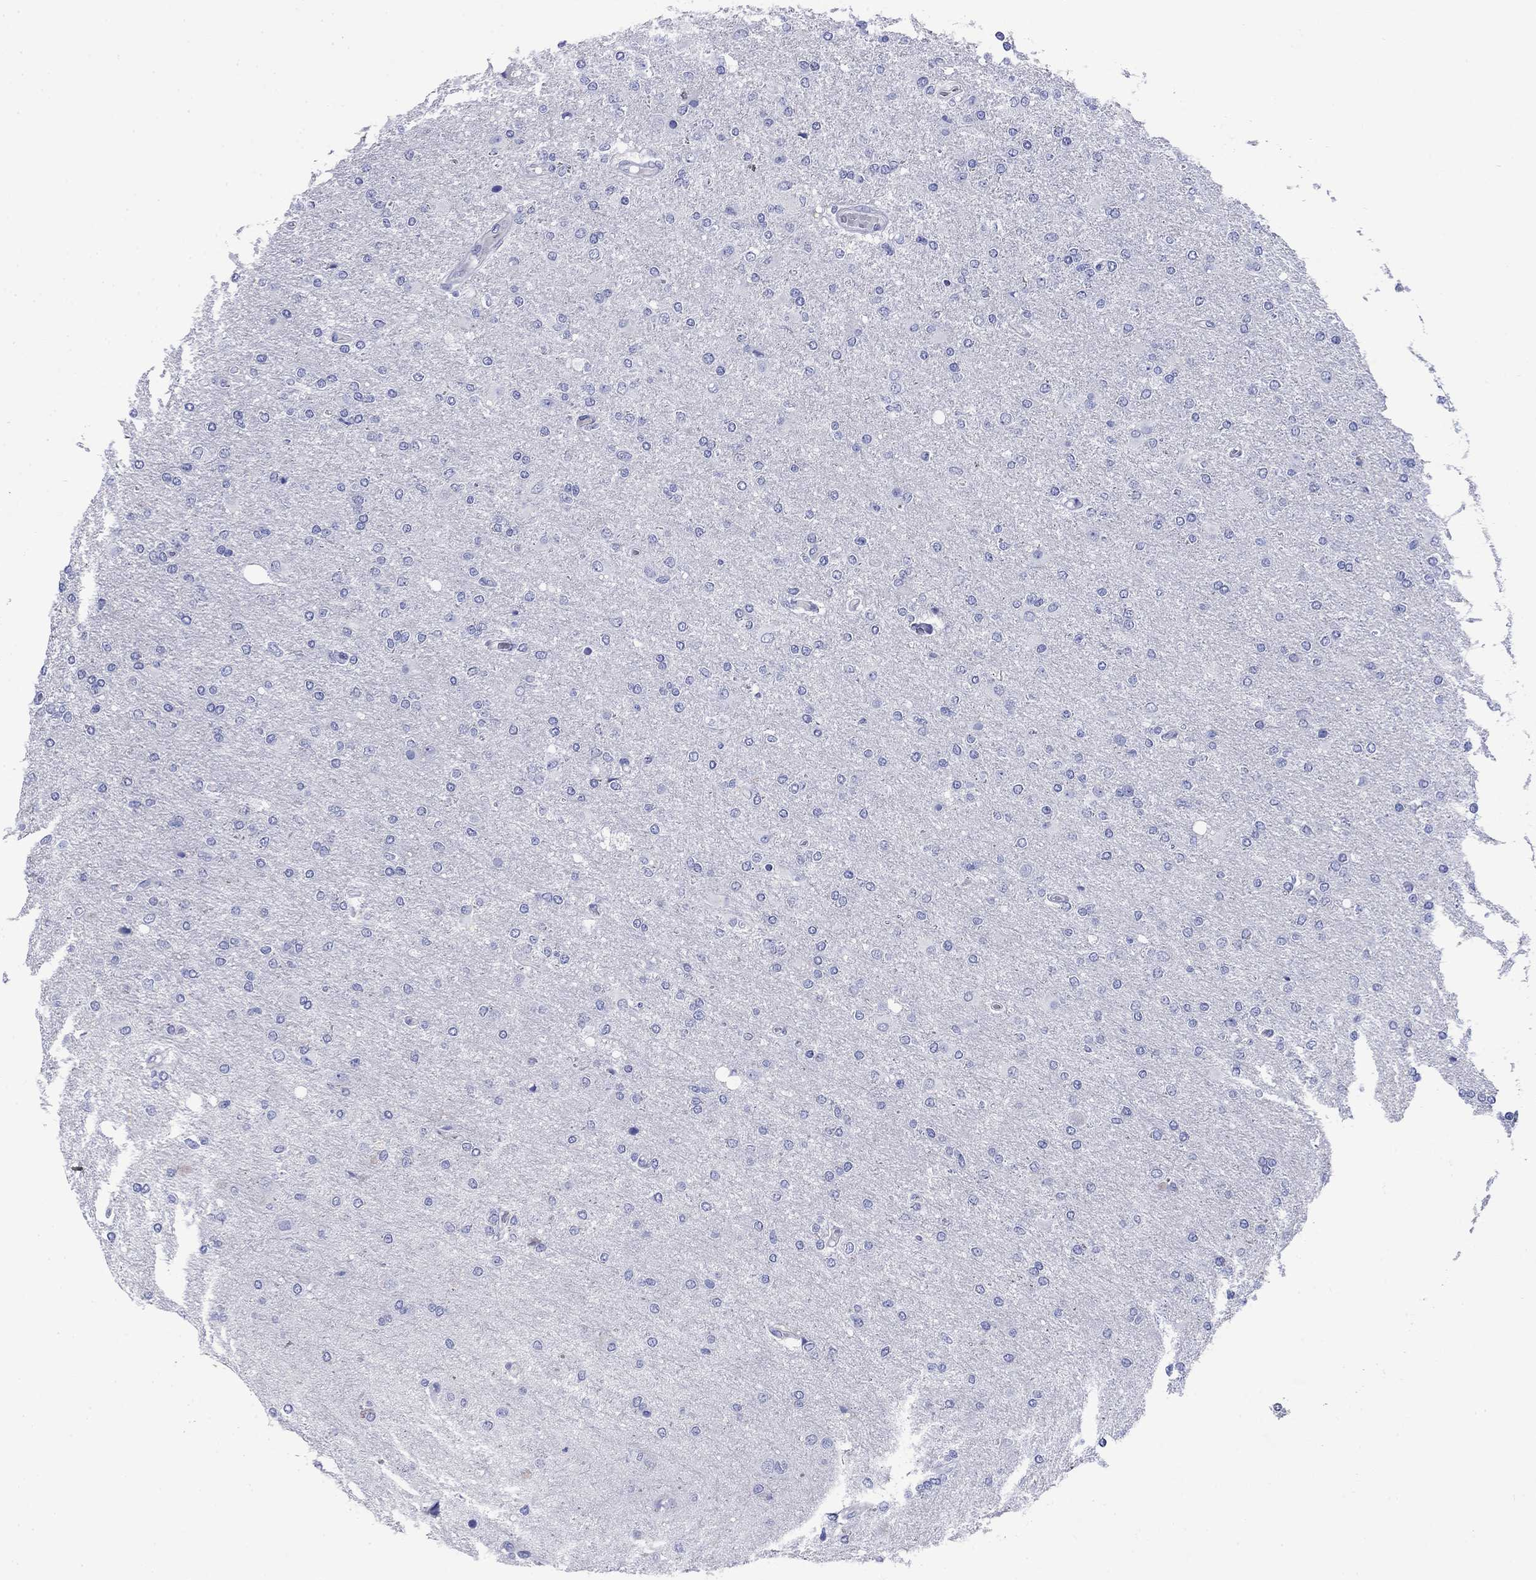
{"staining": {"intensity": "negative", "quantity": "none", "location": "none"}, "tissue": "glioma", "cell_type": "Tumor cells", "image_type": "cancer", "snomed": [{"axis": "morphology", "description": "Glioma, malignant, High grade"}, {"axis": "topography", "description": "Cerebral cortex"}], "caption": "Immunohistochemistry of glioma reveals no expression in tumor cells.", "gene": "TFR2", "patient": {"sex": "male", "age": 70}}